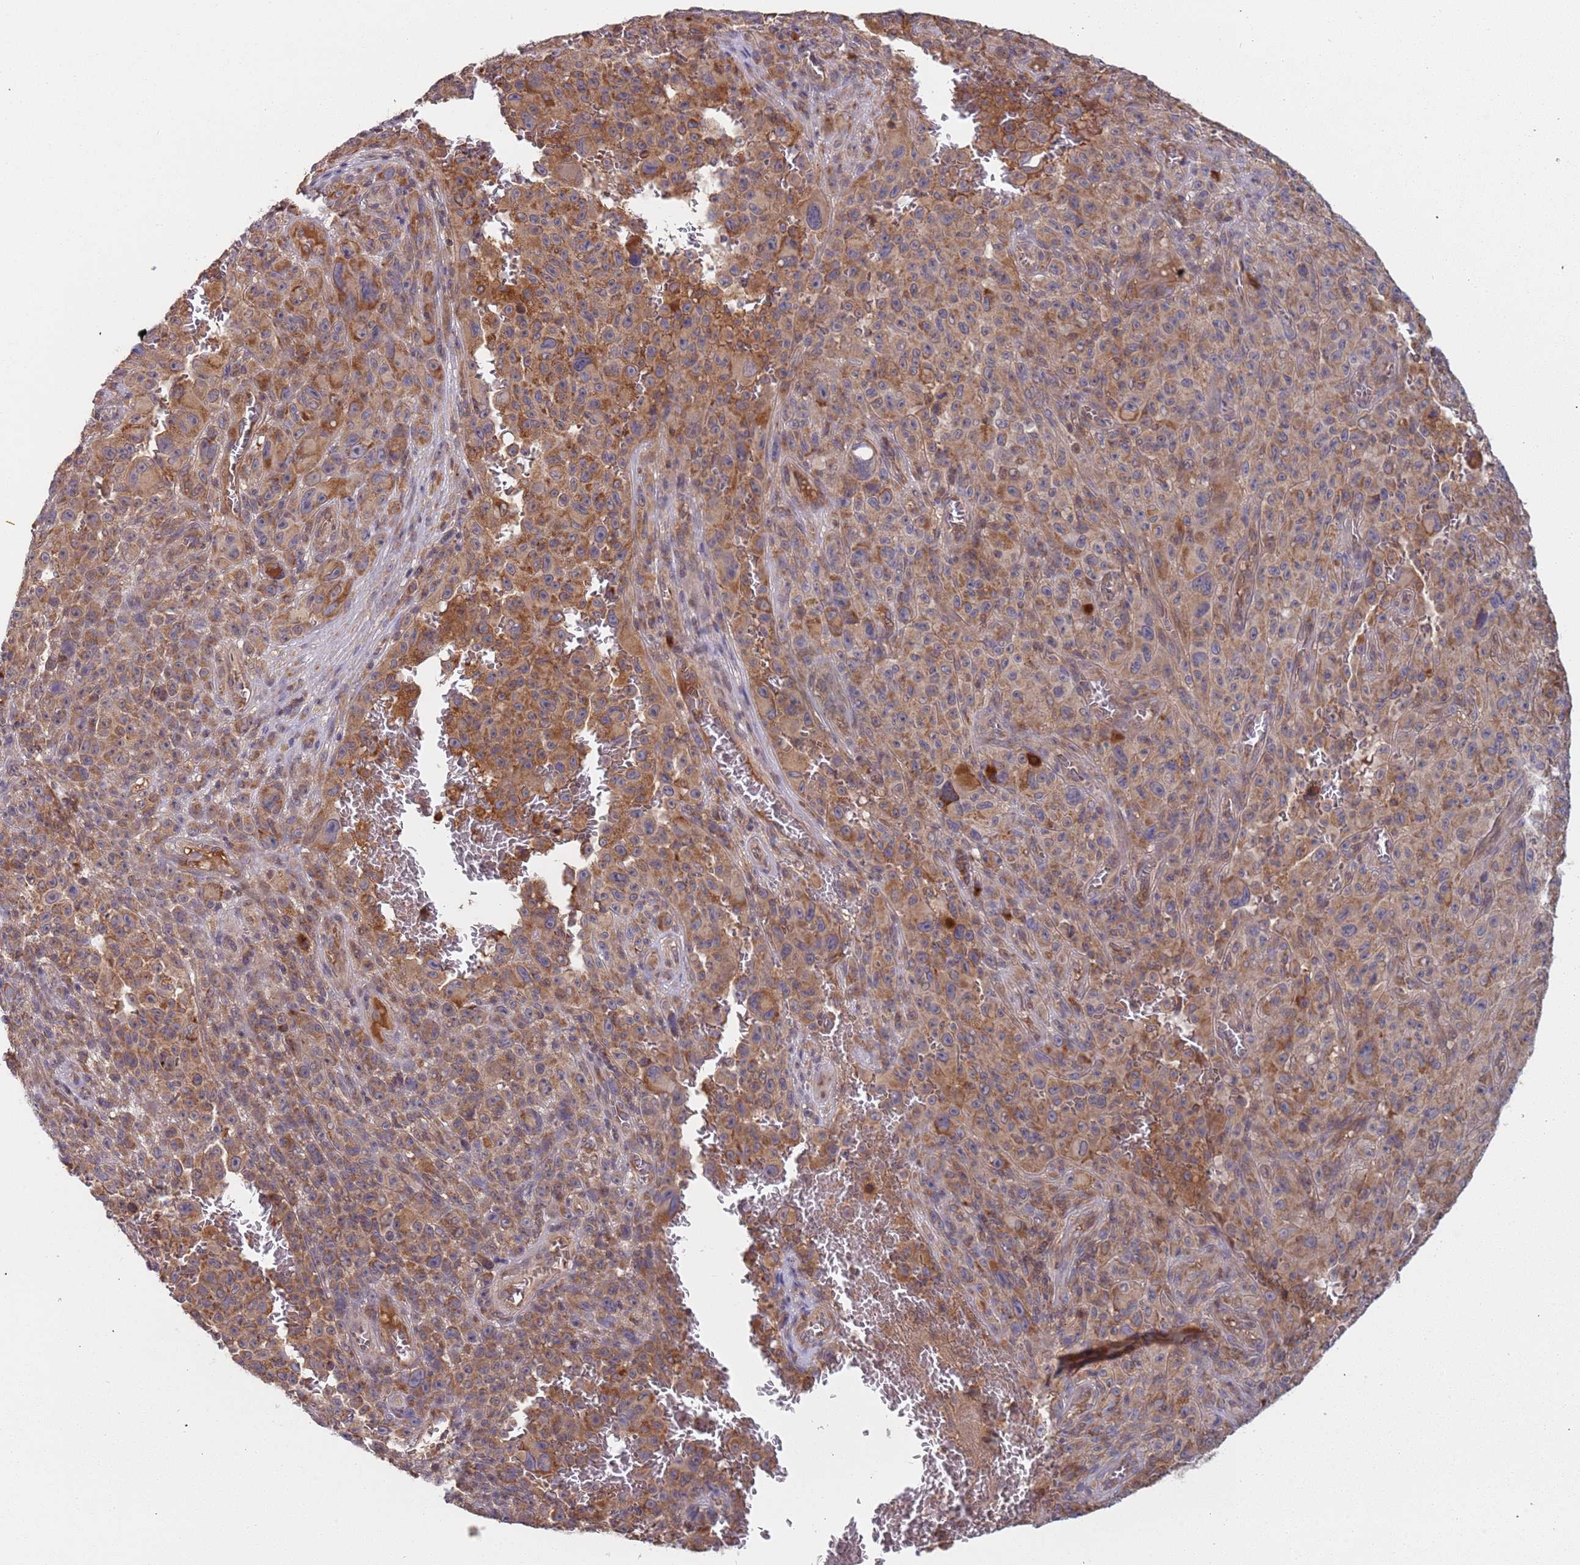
{"staining": {"intensity": "moderate", "quantity": ">75%", "location": "cytoplasmic/membranous"}, "tissue": "melanoma", "cell_type": "Tumor cells", "image_type": "cancer", "snomed": [{"axis": "morphology", "description": "Malignant melanoma, NOS"}, {"axis": "topography", "description": "Skin"}], "caption": "Moderate cytoplasmic/membranous protein staining is appreciated in about >75% of tumor cells in malignant melanoma.", "gene": "OR5A2", "patient": {"sex": "female", "age": 82}}